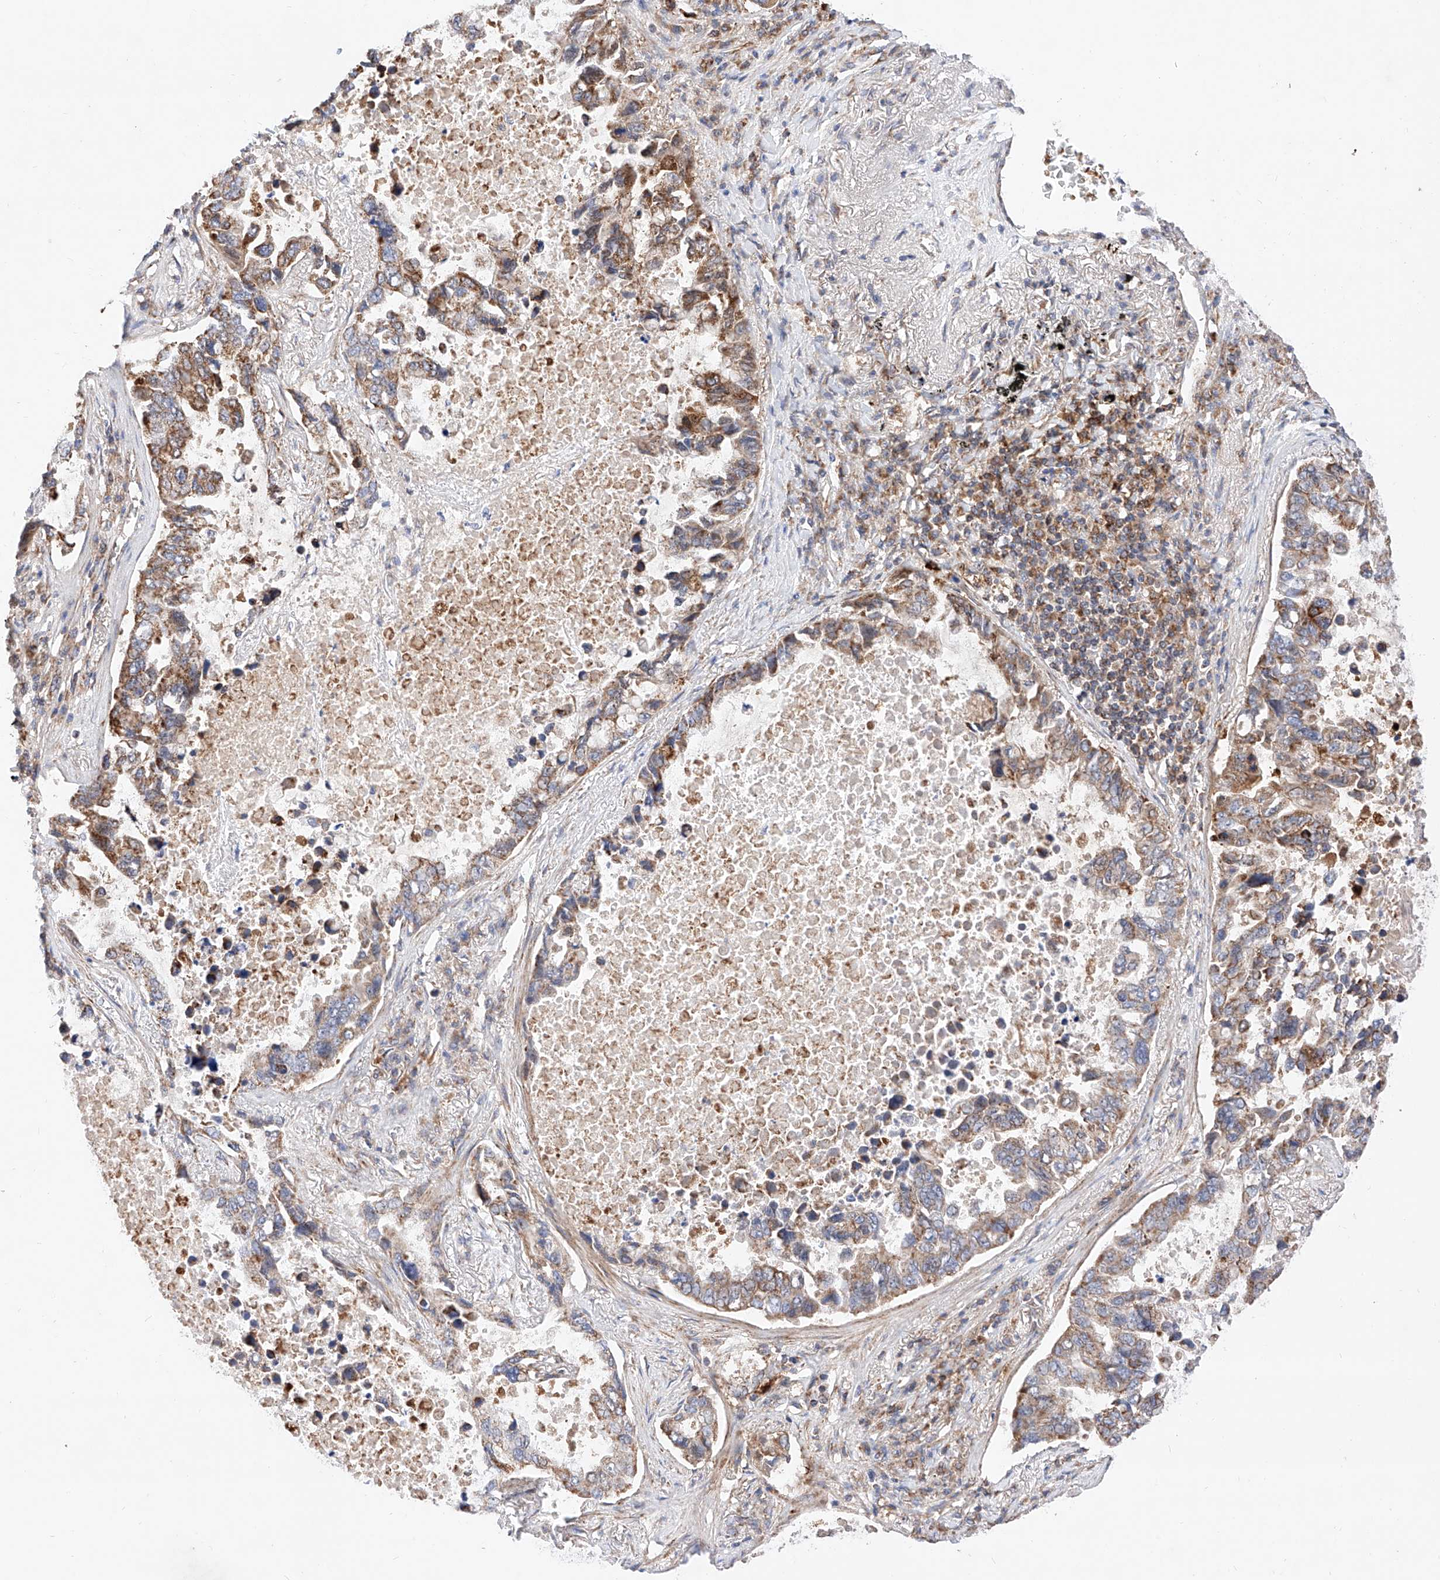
{"staining": {"intensity": "moderate", "quantity": ">75%", "location": "cytoplasmic/membranous"}, "tissue": "lung cancer", "cell_type": "Tumor cells", "image_type": "cancer", "snomed": [{"axis": "morphology", "description": "Adenocarcinoma, NOS"}, {"axis": "topography", "description": "Lung"}], "caption": "Tumor cells demonstrate medium levels of moderate cytoplasmic/membranous staining in about >75% of cells in human lung adenocarcinoma.", "gene": "NR1D1", "patient": {"sex": "male", "age": 64}}